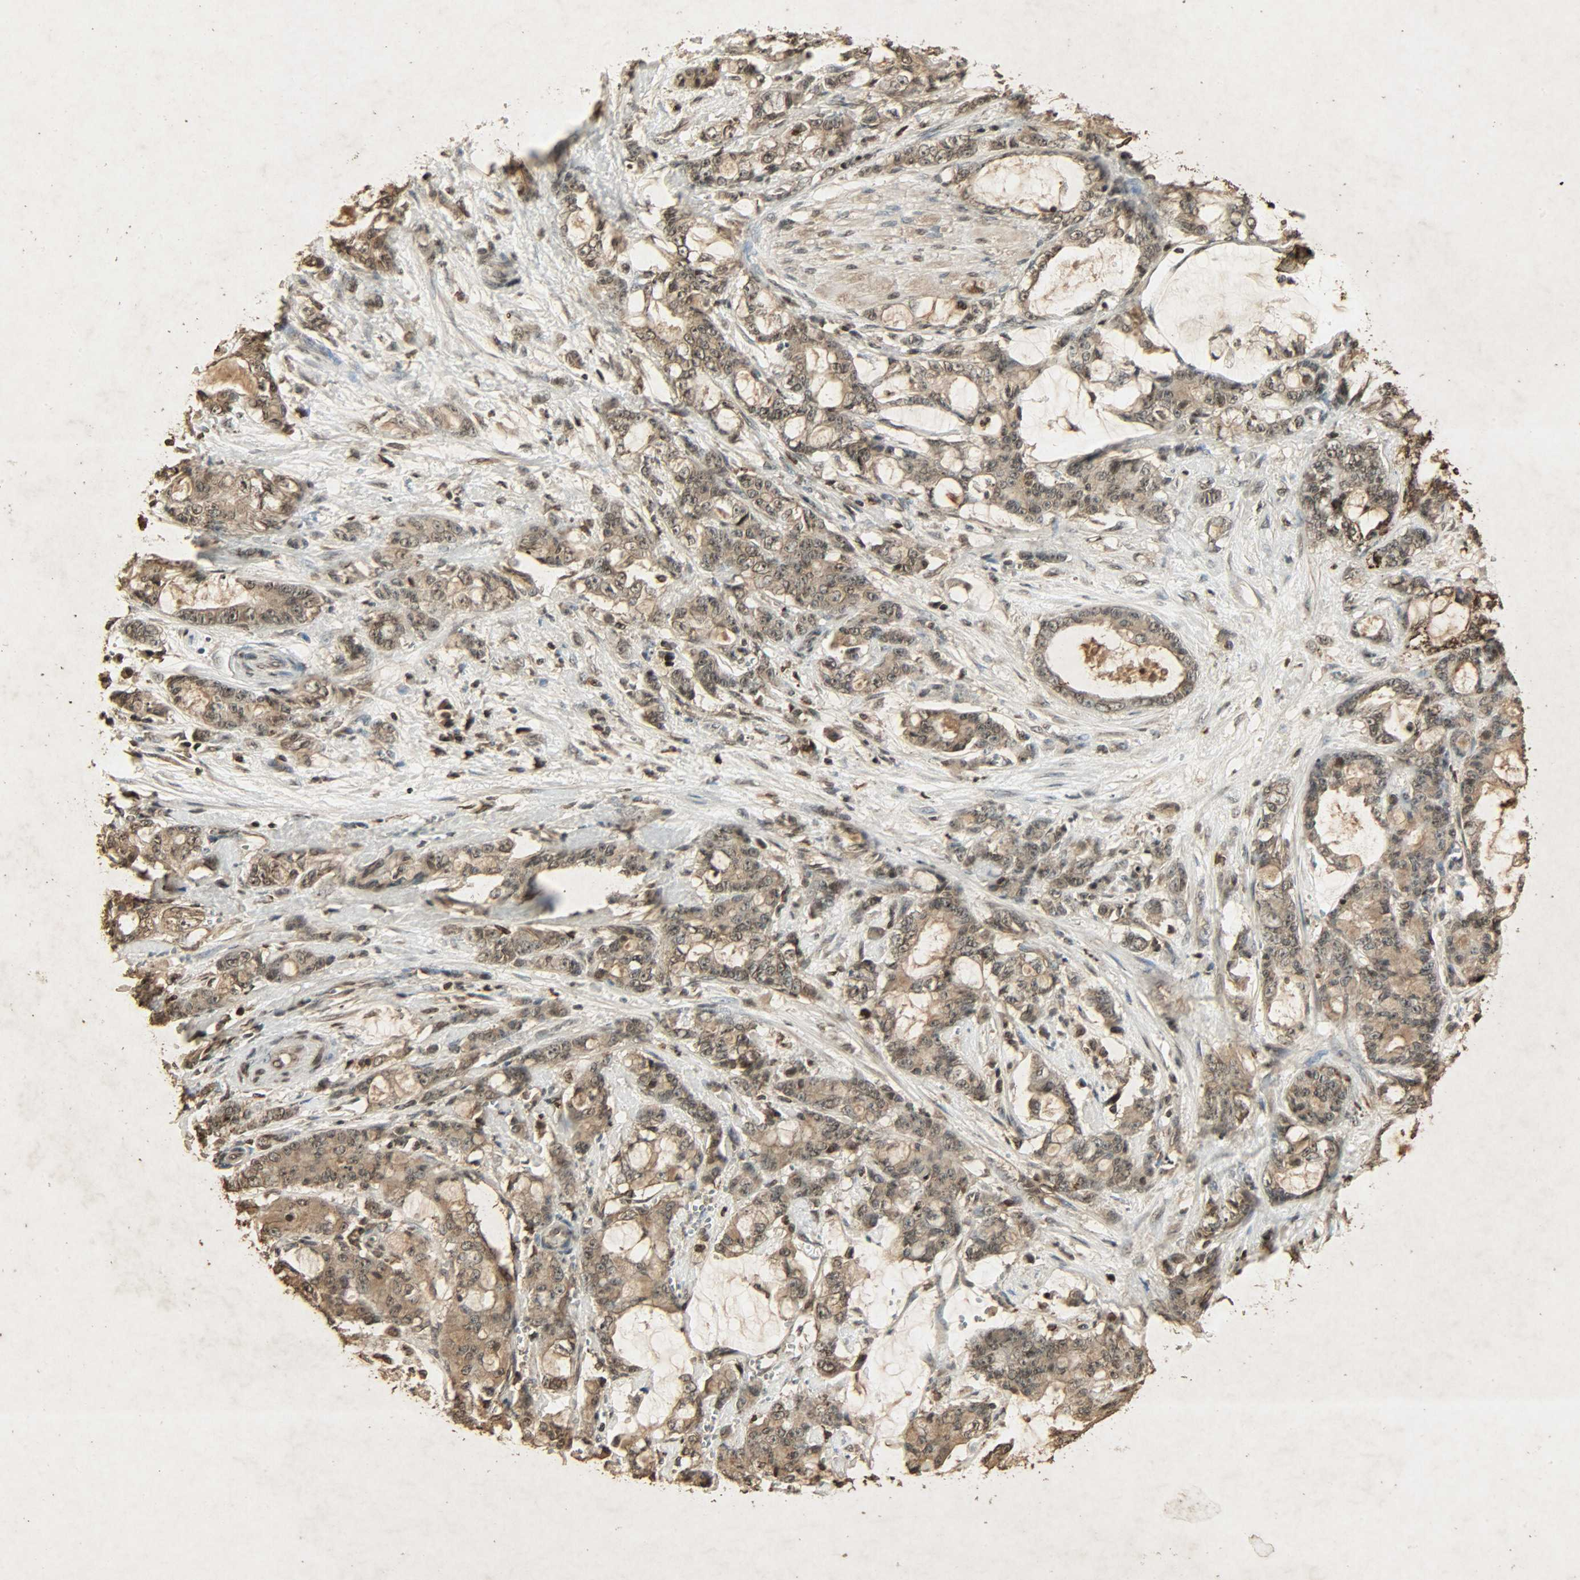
{"staining": {"intensity": "moderate", "quantity": ">75%", "location": "cytoplasmic/membranous,nuclear"}, "tissue": "pancreatic cancer", "cell_type": "Tumor cells", "image_type": "cancer", "snomed": [{"axis": "morphology", "description": "Adenocarcinoma, NOS"}, {"axis": "topography", "description": "Pancreas"}], "caption": "Immunohistochemical staining of adenocarcinoma (pancreatic) reveals moderate cytoplasmic/membranous and nuclear protein expression in about >75% of tumor cells. The protein is stained brown, and the nuclei are stained in blue (DAB (3,3'-diaminobenzidine) IHC with brightfield microscopy, high magnification).", "gene": "PPP3R1", "patient": {"sex": "female", "age": 73}}